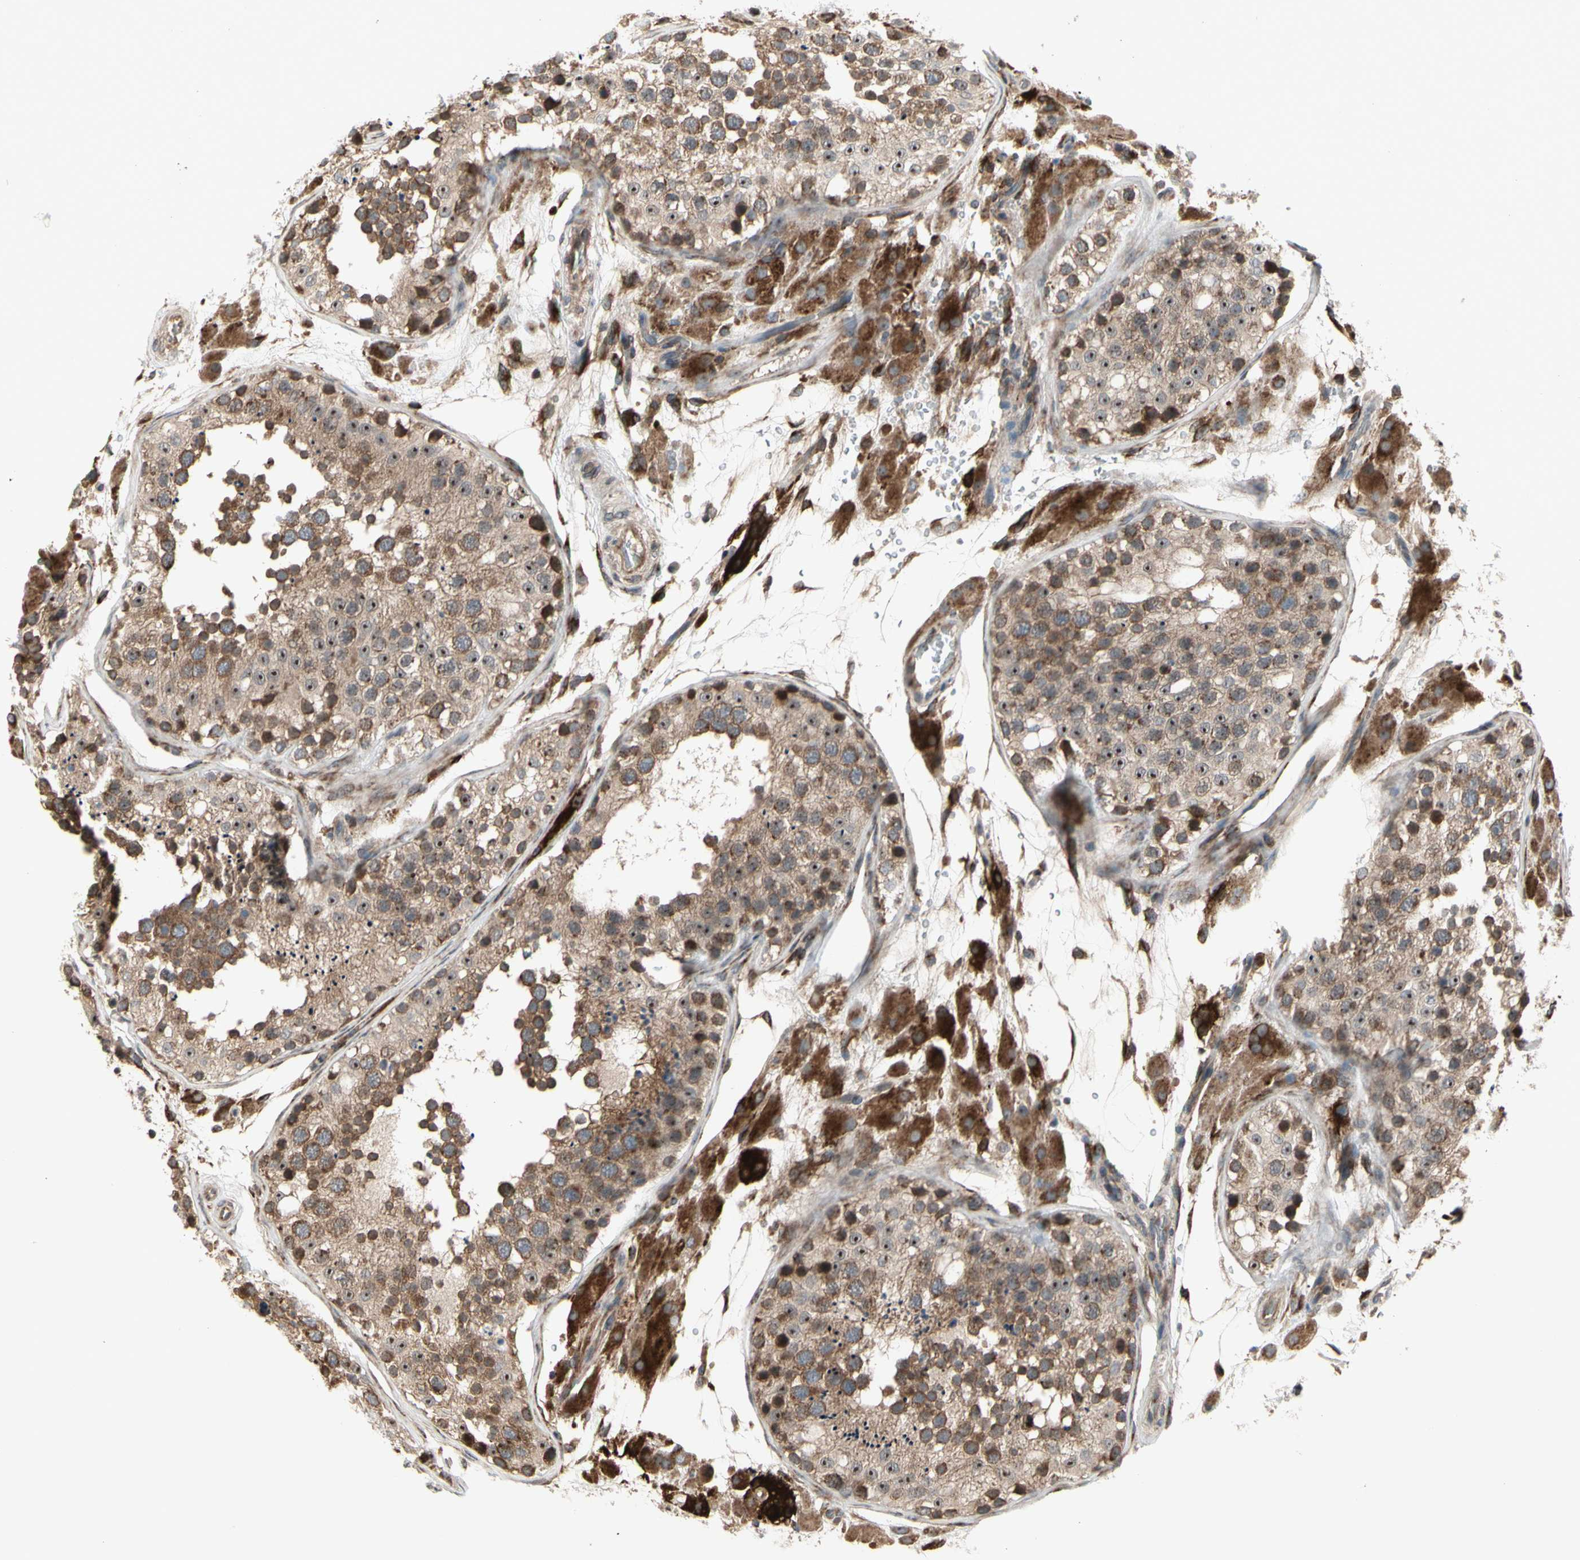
{"staining": {"intensity": "moderate", "quantity": ">75%", "location": "cytoplasmic/membranous,nuclear"}, "tissue": "testis", "cell_type": "Cells in seminiferous ducts", "image_type": "normal", "snomed": [{"axis": "morphology", "description": "Normal tissue, NOS"}, {"axis": "topography", "description": "Testis"}], "caption": "Testis stained with IHC demonstrates moderate cytoplasmic/membranous,nuclear staining in approximately >75% of cells in seminiferous ducts. Nuclei are stained in blue.", "gene": "SLC39A9", "patient": {"sex": "male", "age": 26}}